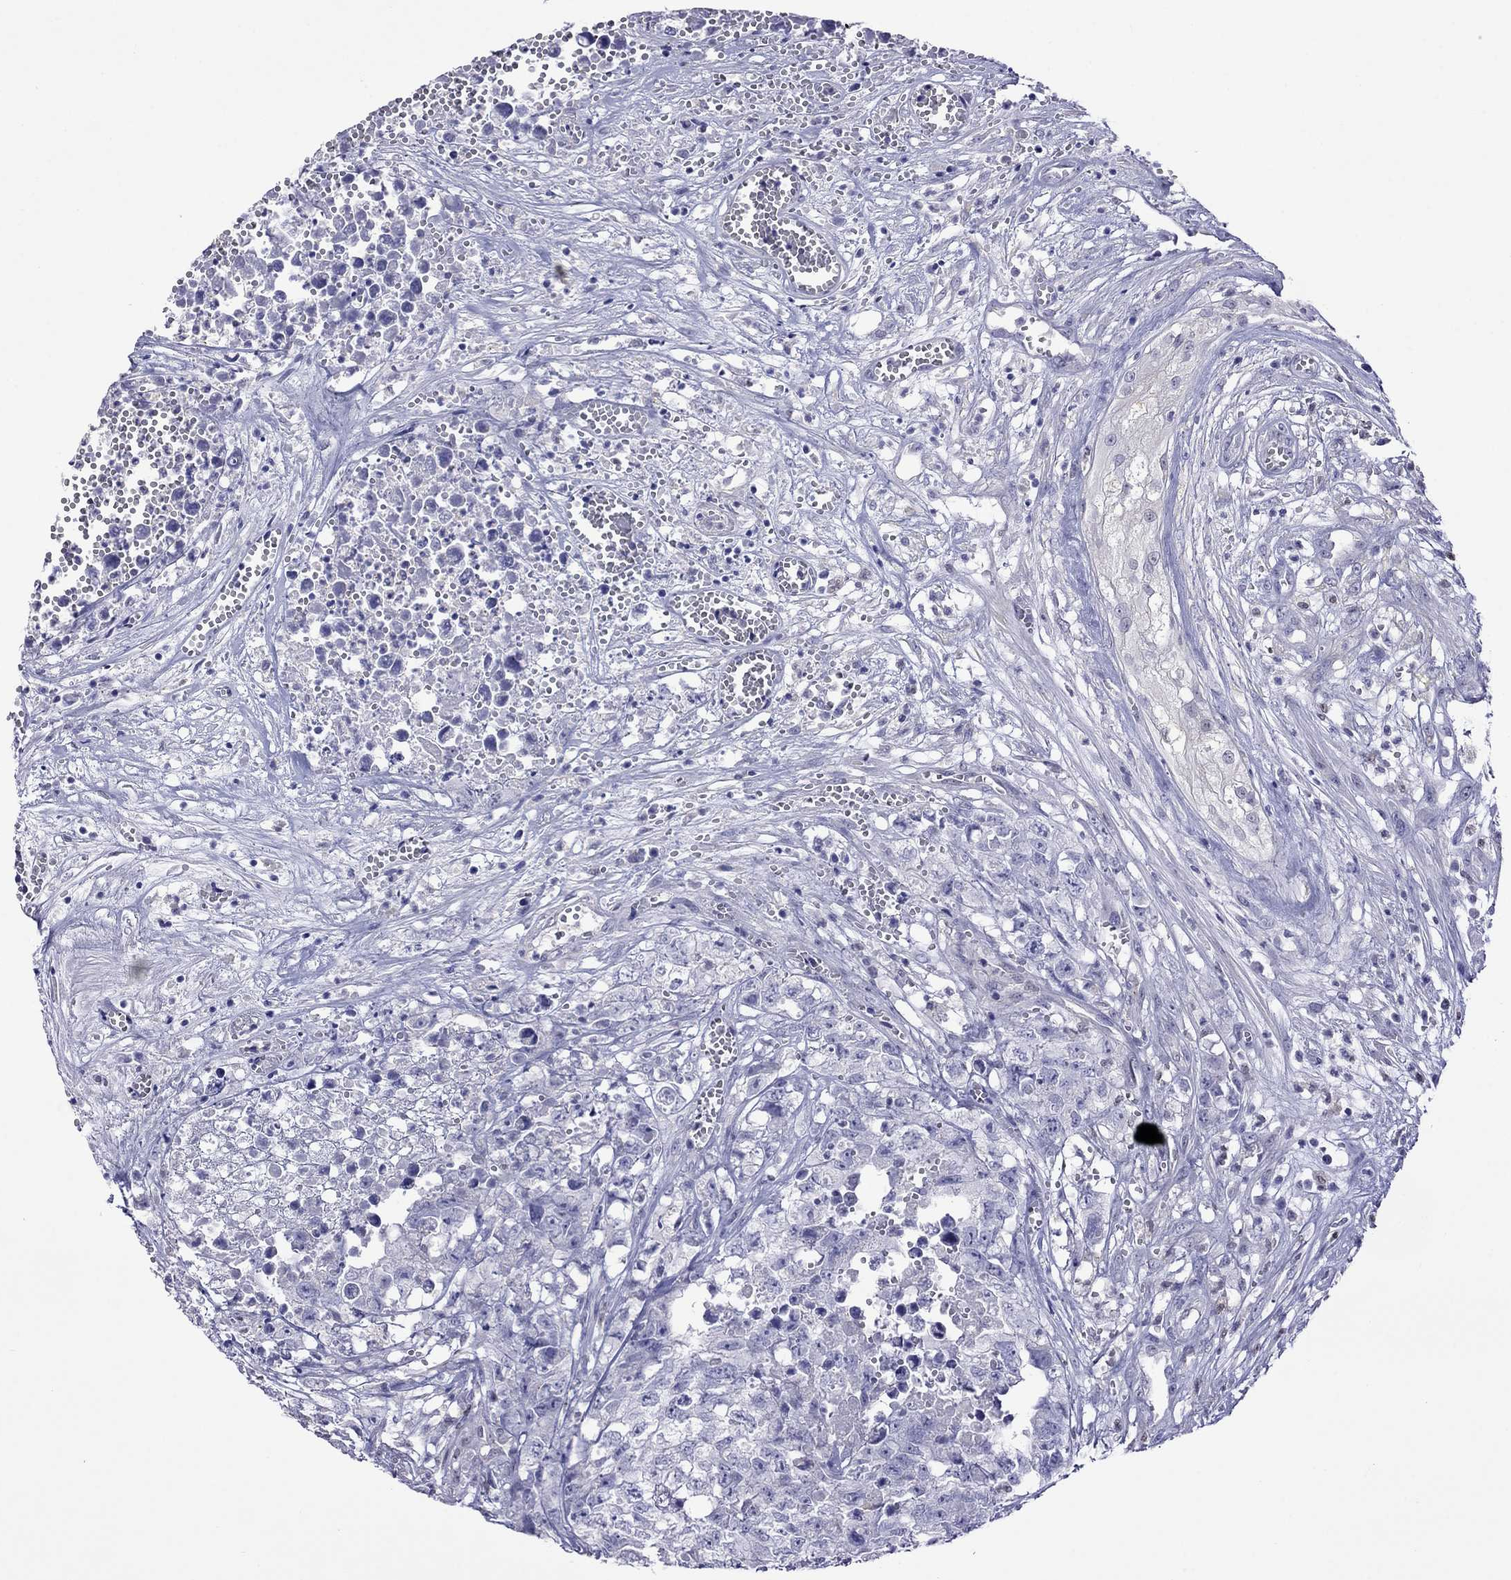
{"staining": {"intensity": "negative", "quantity": "none", "location": "none"}, "tissue": "testis cancer", "cell_type": "Tumor cells", "image_type": "cancer", "snomed": [{"axis": "morphology", "description": "Seminoma, NOS"}, {"axis": "morphology", "description": "Carcinoma, Embryonal, NOS"}, {"axis": "topography", "description": "Testis"}], "caption": "Immunohistochemistry (IHC) micrograph of testis seminoma stained for a protein (brown), which demonstrates no positivity in tumor cells.", "gene": "MPZ", "patient": {"sex": "male", "age": 22}}